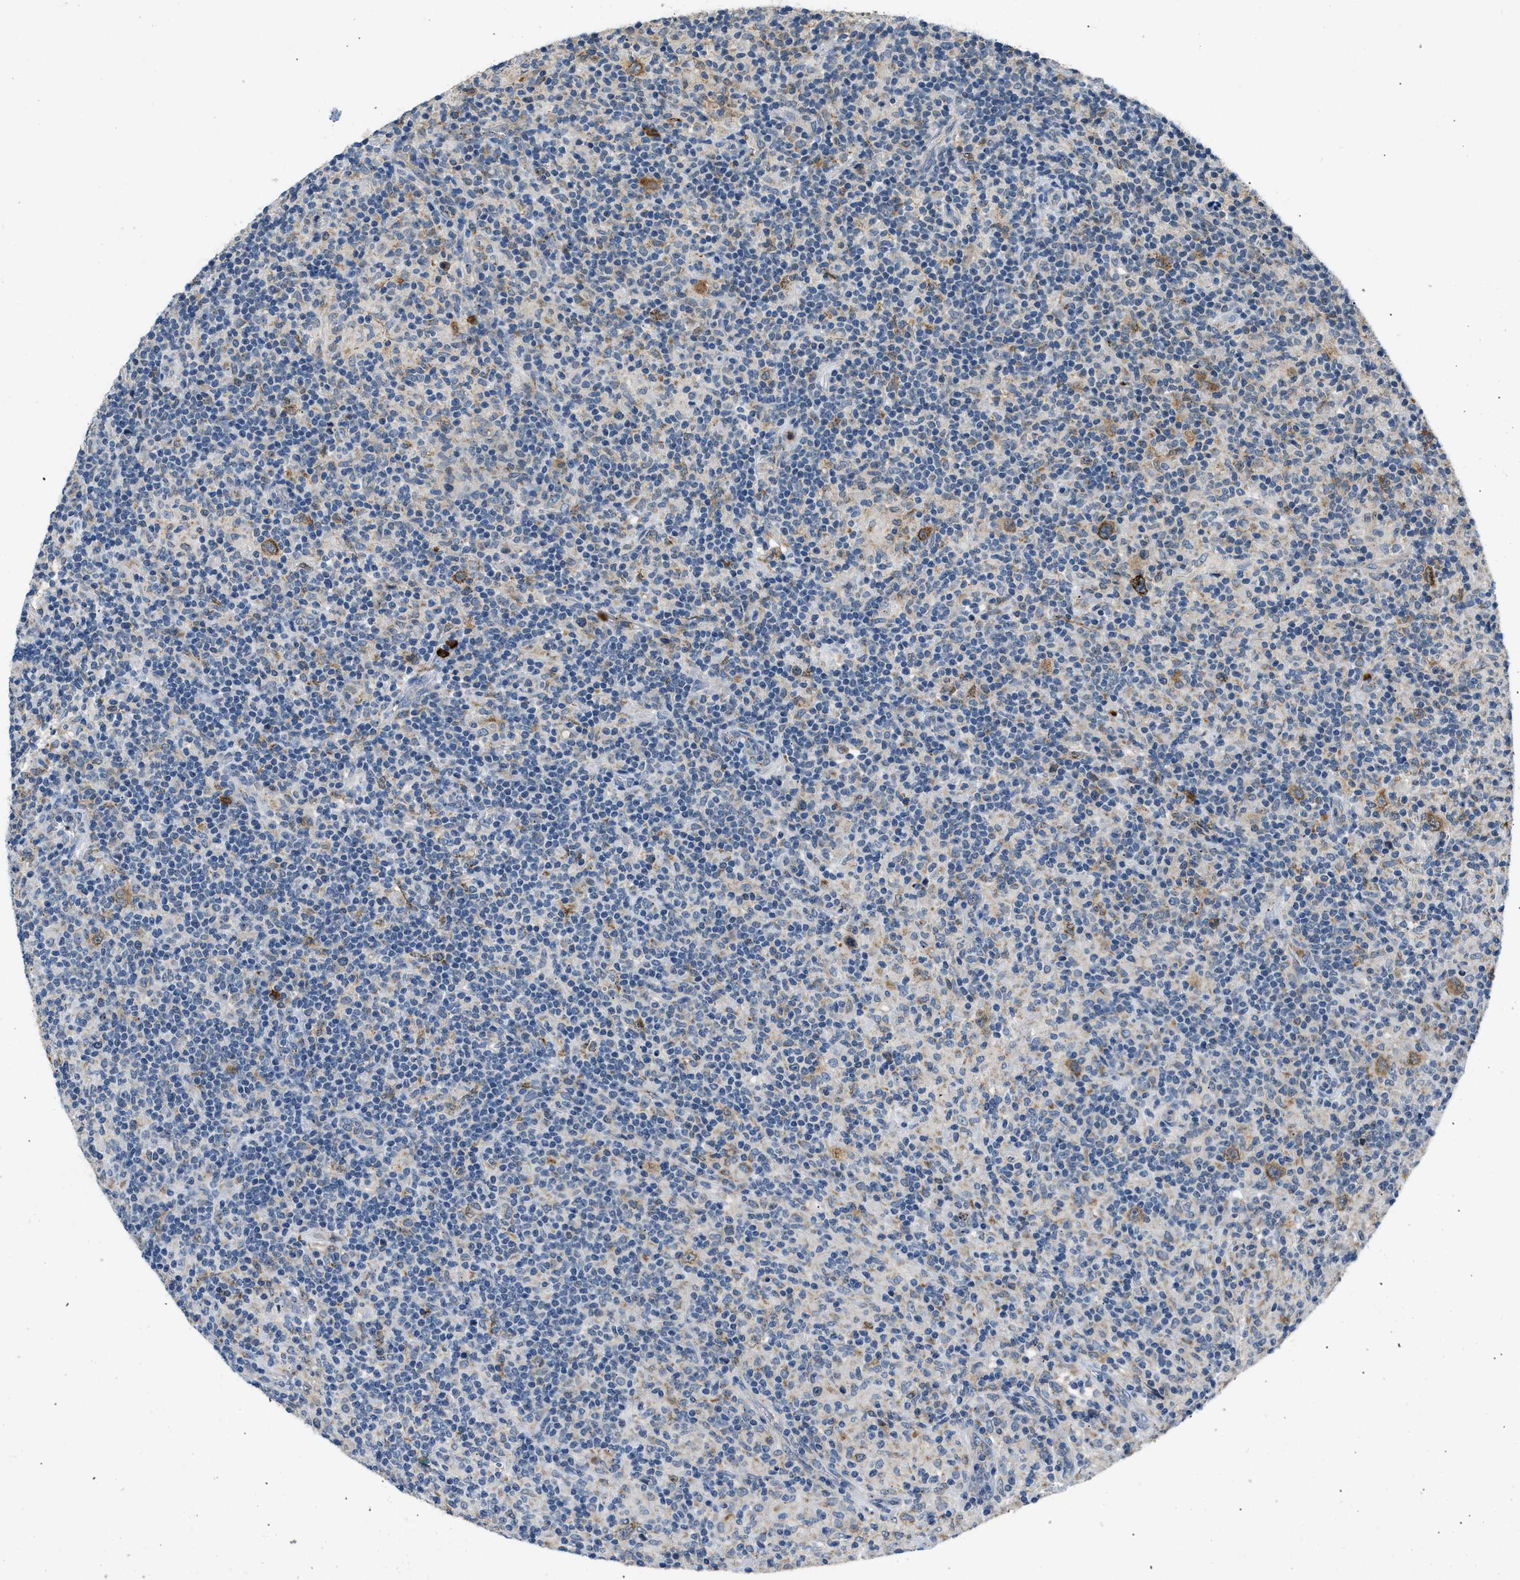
{"staining": {"intensity": "moderate", "quantity": "25%-75%", "location": "cytoplasmic/membranous"}, "tissue": "lymphoma", "cell_type": "Tumor cells", "image_type": "cancer", "snomed": [{"axis": "morphology", "description": "Hodgkin's disease, NOS"}, {"axis": "topography", "description": "Lymph node"}], "caption": "Tumor cells reveal medium levels of moderate cytoplasmic/membranous expression in approximately 25%-75% of cells in human Hodgkin's disease.", "gene": "TOMM34", "patient": {"sex": "male", "age": 70}}